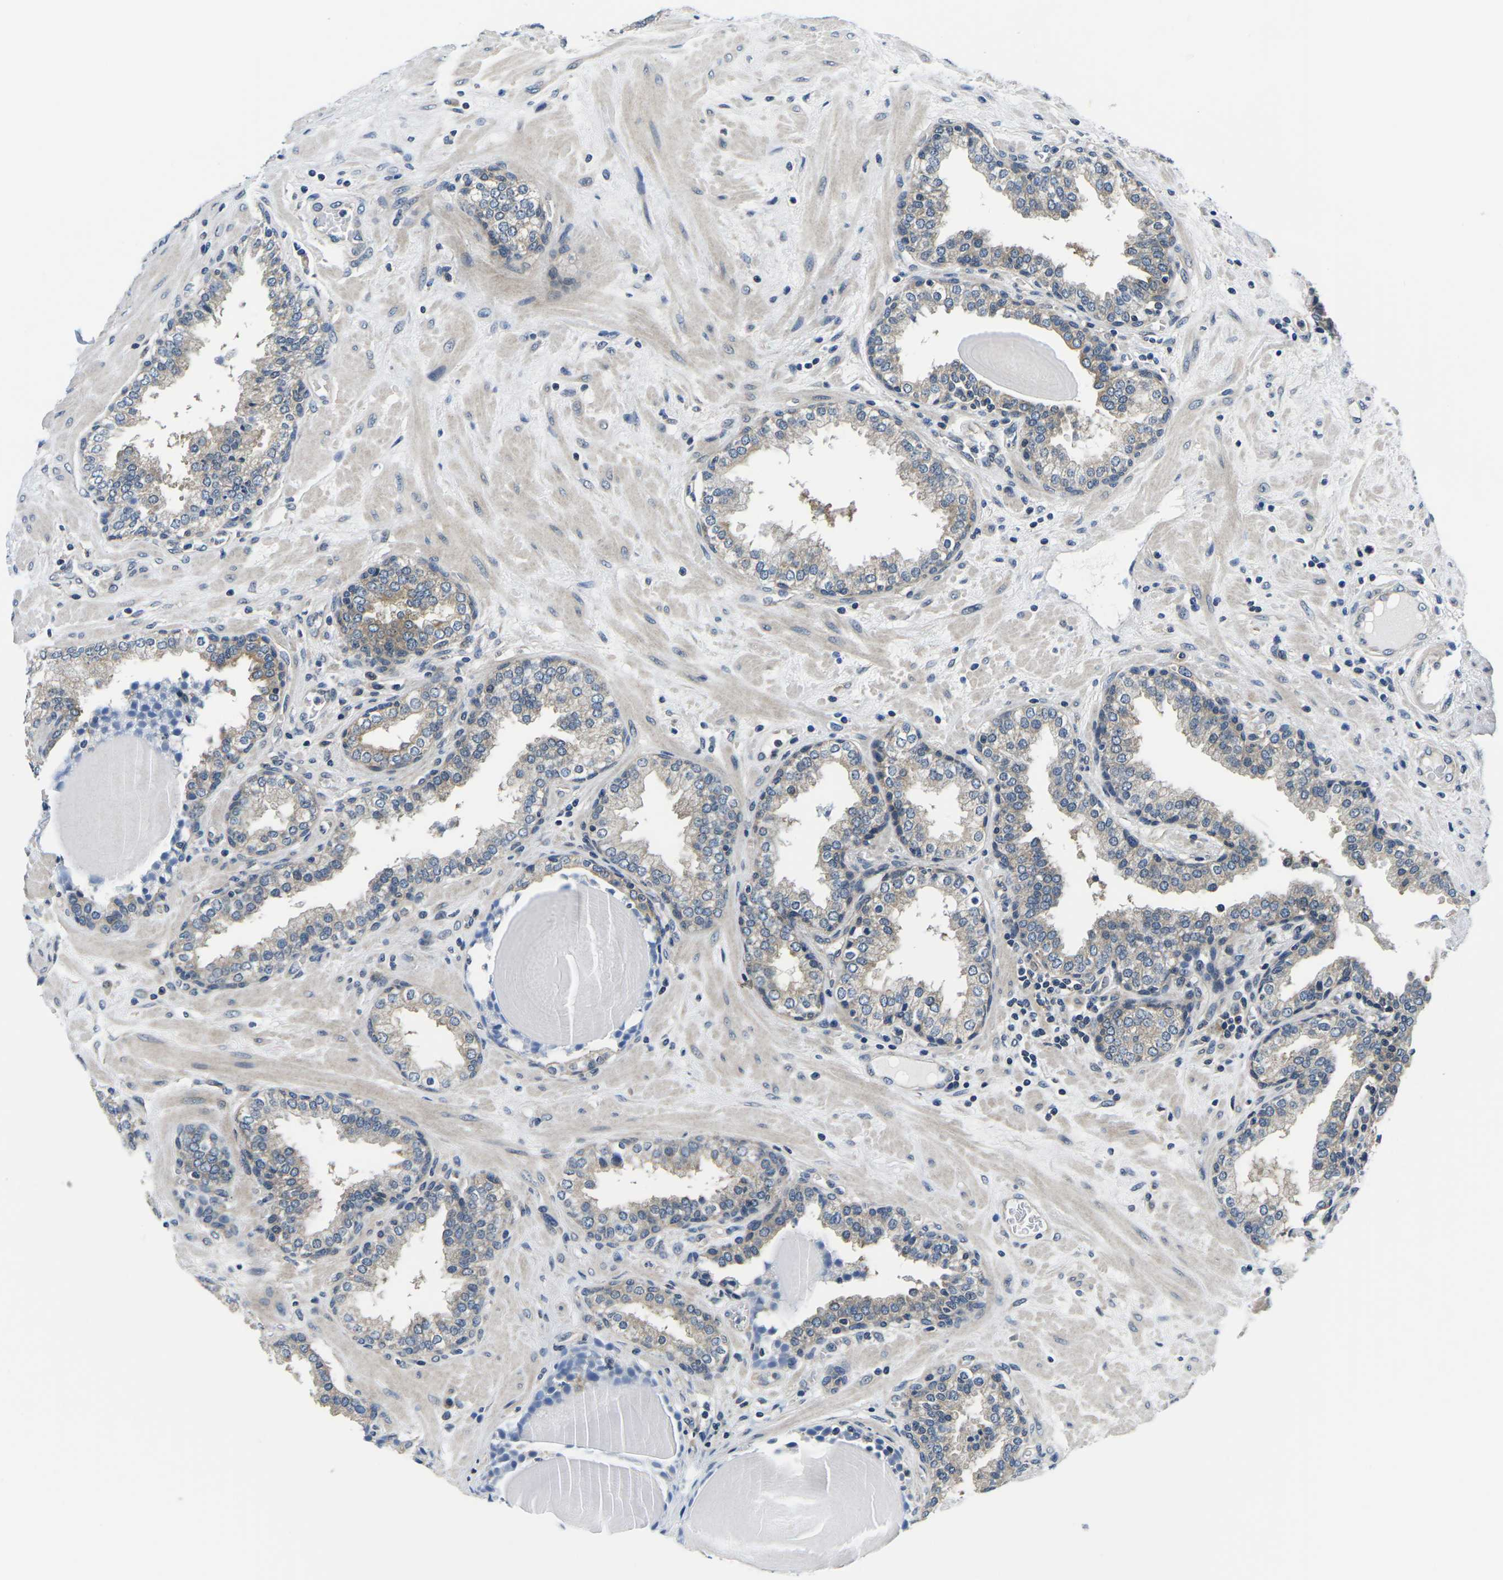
{"staining": {"intensity": "weak", "quantity": "25%-75%", "location": "cytoplasmic/membranous"}, "tissue": "prostate", "cell_type": "Glandular cells", "image_type": "normal", "snomed": [{"axis": "morphology", "description": "Normal tissue, NOS"}, {"axis": "topography", "description": "Prostate"}], "caption": "The image reveals immunohistochemical staining of normal prostate. There is weak cytoplasmic/membranous expression is seen in about 25%-75% of glandular cells. Using DAB (3,3'-diaminobenzidine) (brown) and hematoxylin (blue) stains, captured at high magnification using brightfield microscopy.", "gene": "GSK3B", "patient": {"sex": "male", "age": 51}}